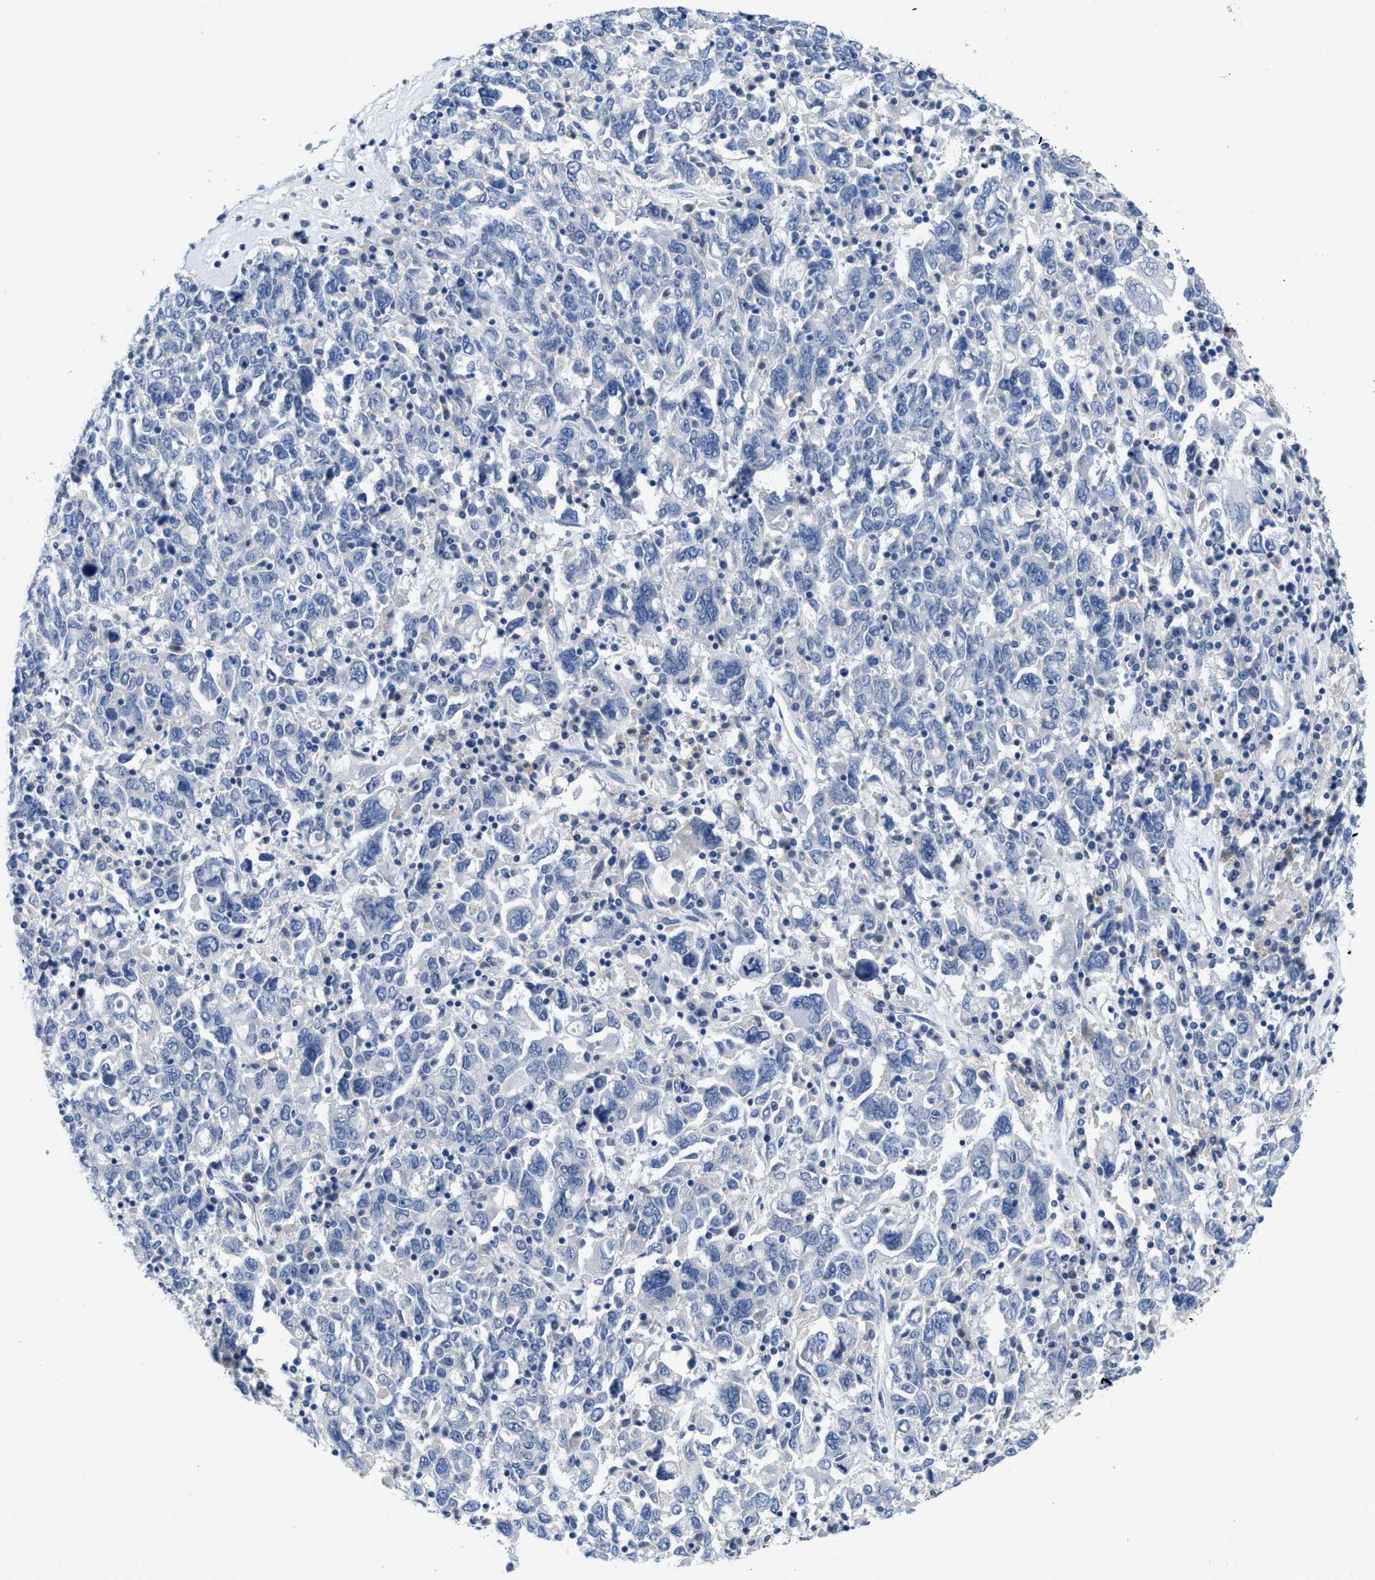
{"staining": {"intensity": "negative", "quantity": "none", "location": "none"}, "tissue": "ovarian cancer", "cell_type": "Tumor cells", "image_type": "cancer", "snomed": [{"axis": "morphology", "description": "Carcinoma, endometroid"}, {"axis": "topography", "description": "Ovary"}], "caption": "Immunohistochemistry photomicrograph of neoplastic tissue: ovarian cancer (endometroid carcinoma) stained with DAB demonstrates no significant protein positivity in tumor cells.", "gene": "PYY", "patient": {"sex": "female", "age": 62}}